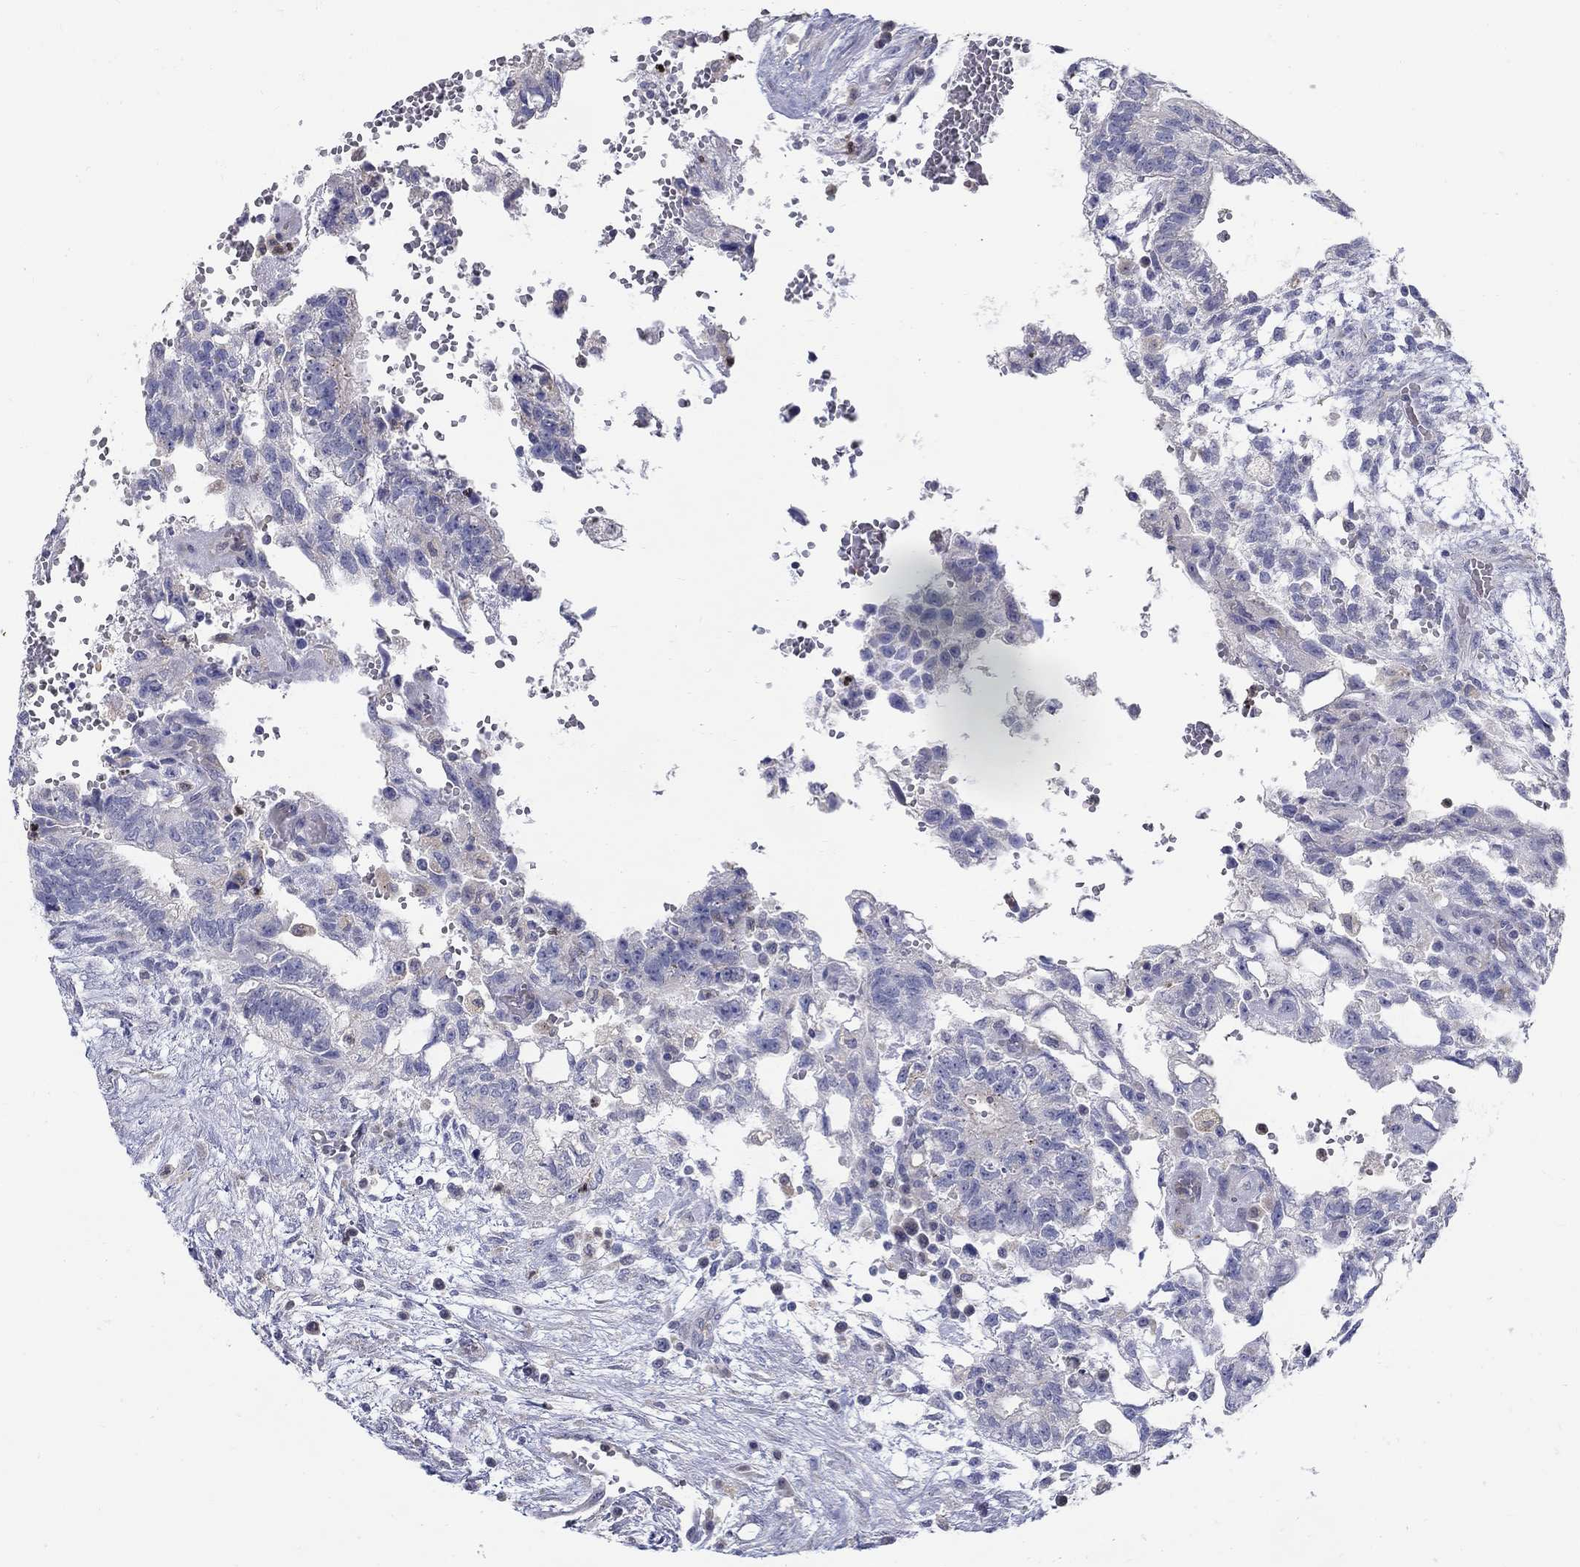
{"staining": {"intensity": "negative", "quantity": "none", "location": "none"}, "tissue": "testis cancer", "cell_type": "Tumor cells", "image_type": "cancer", "snomed": [{"axis": "morphology", "description": "Carcinoma, Embryonal, NOS"}, {"axis": "topography", "description": "Testis"}], "caption": "This is an IHC photomicrograph of testis embryonal carcinoma. There is no staining in tumor cells.", "gene": "ABCA4", "patient": {"sex": "male", "age": 32}}